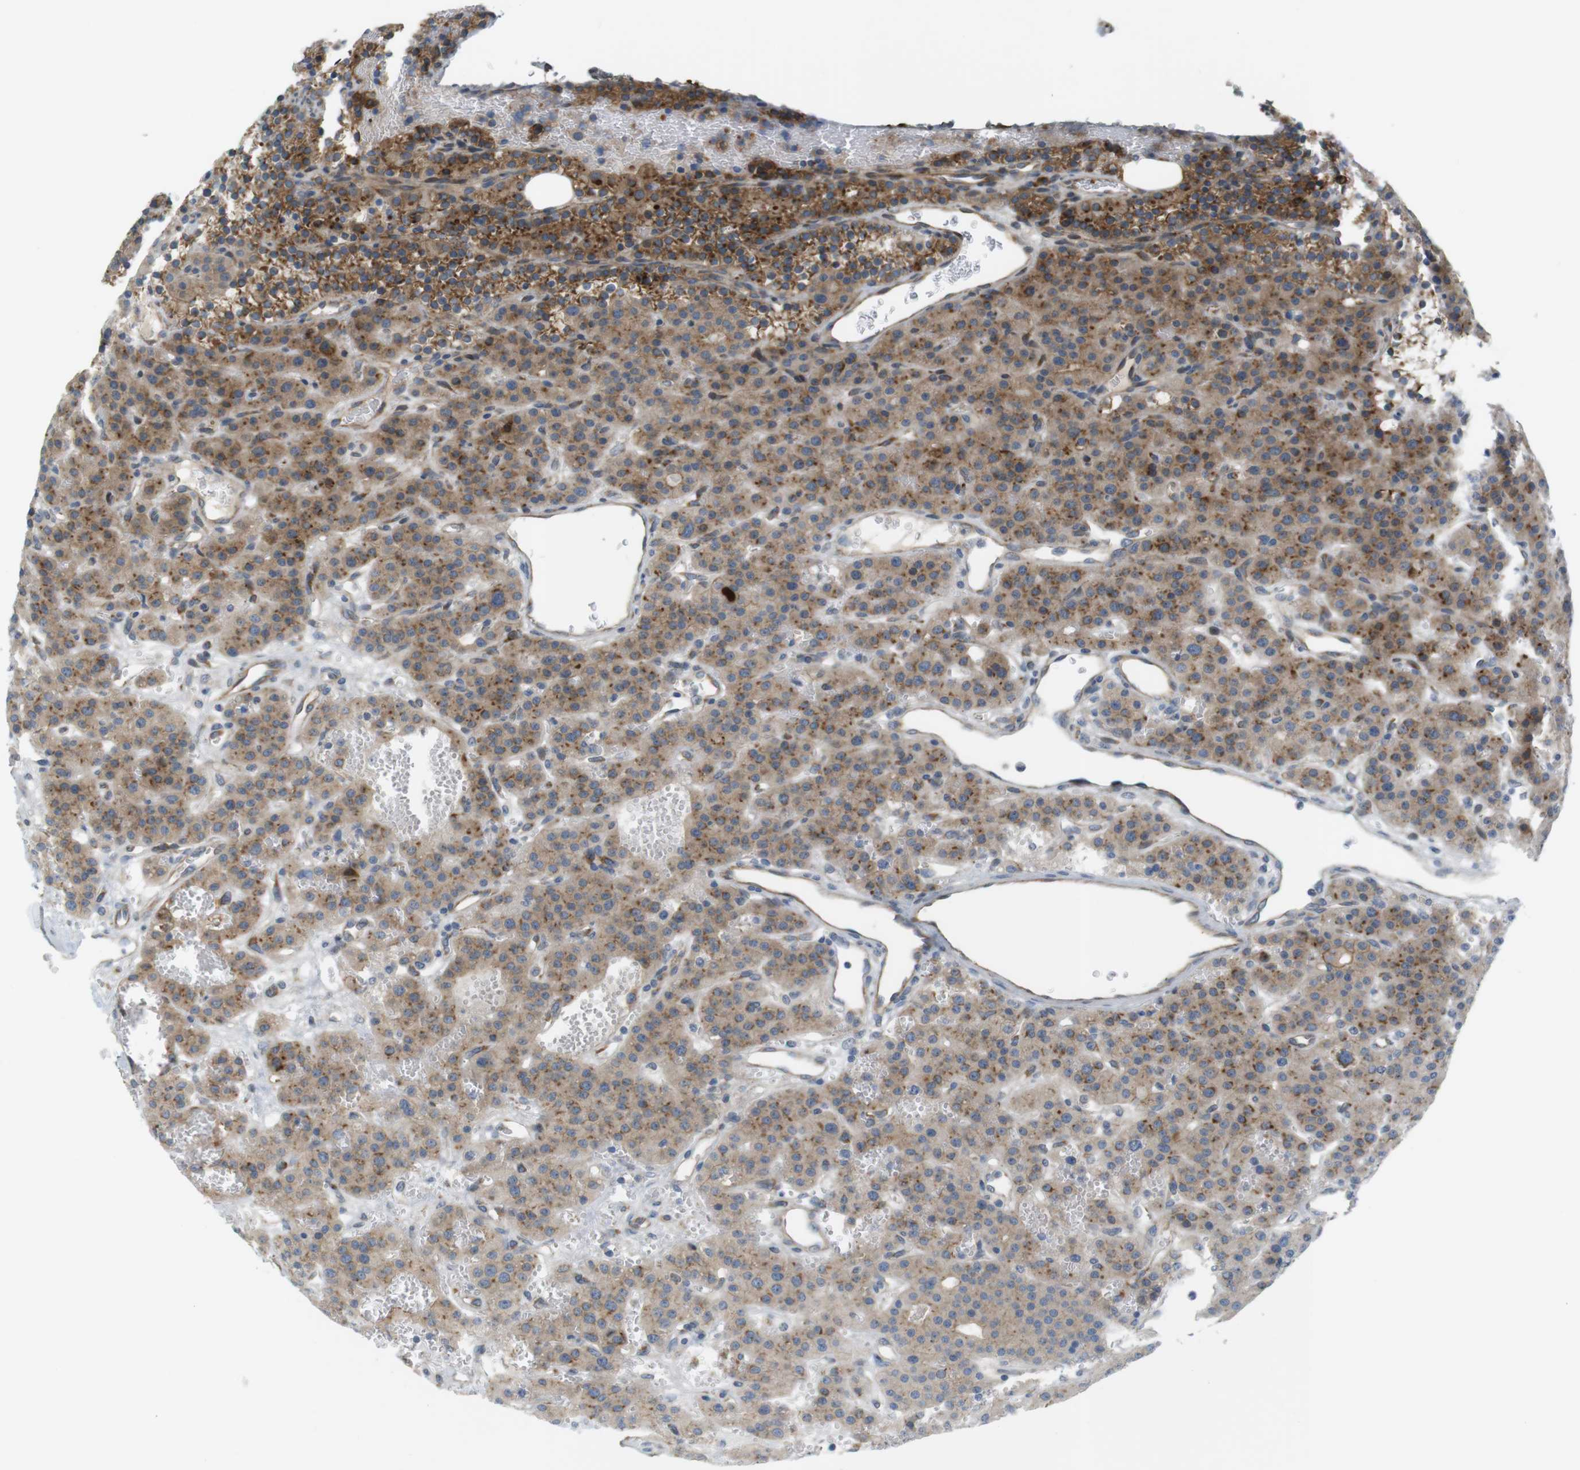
{"staining": {"intensity": "moderate", "quantity": ">75%", "location": "cytoplasmic/membranous"}, "tissue": "parathyroid gland", "cell_type": "Glandular cells", "image_type": "normal", "snomed": [{"axis": "morphology", "description": "Normal tissue, NOS"}, {"axis": "morphology", "description": "Adenoma, NOS"}, {"axis": "topography", "description": "Parathyroid gland"}], "caption": "This is an image of immunohistochemistry (IHC) staining of unremarkable parathyroid gland, which shows moderate expression in the cytoplasmic/membranous of glandular cells.", "gene": "GJC3", "patient": {"sex": "female", "age": 81}}